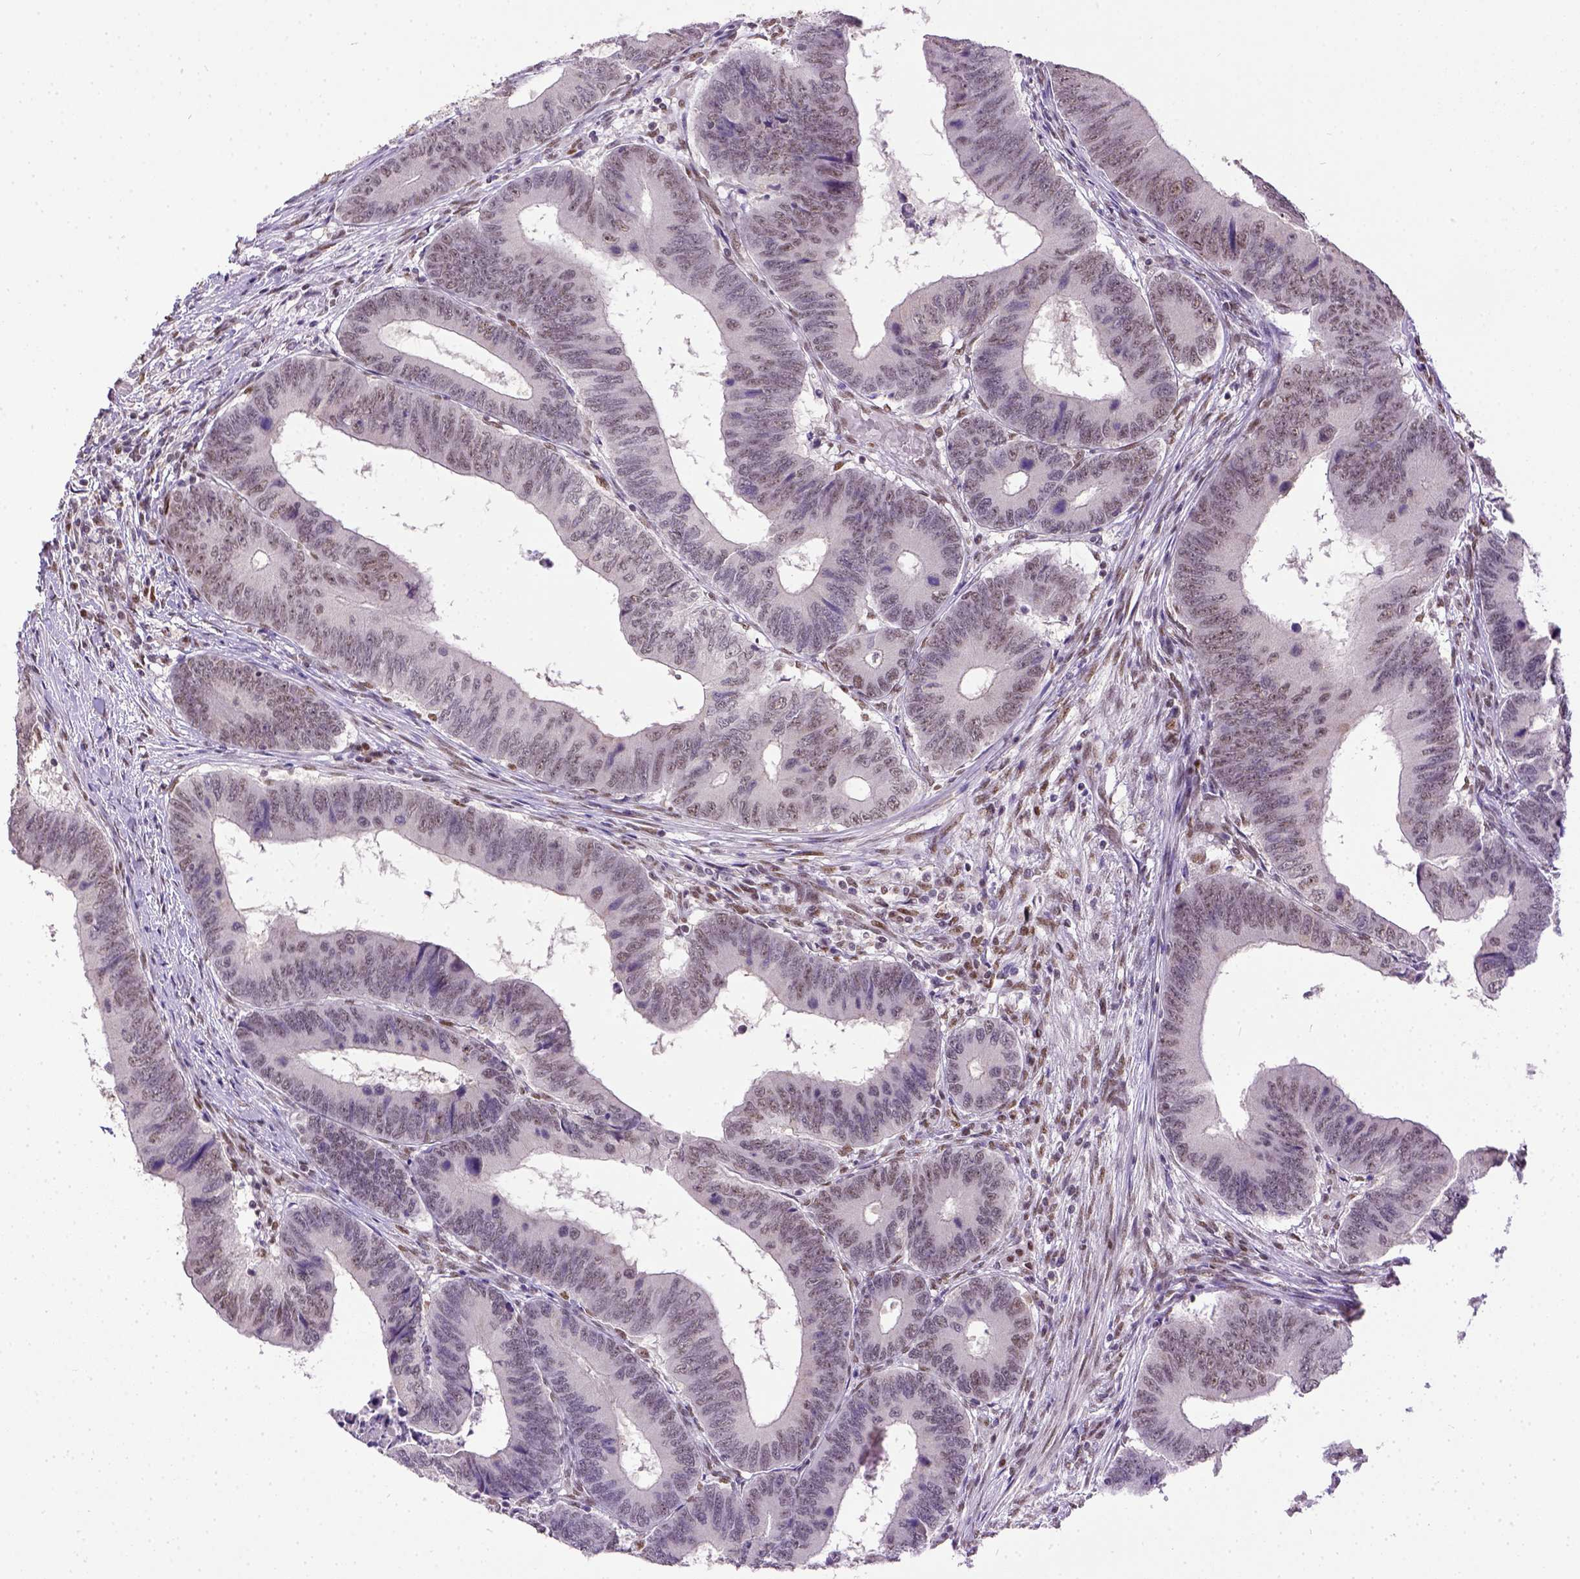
{"staining": {"intensity": "weak", "quantity": "25%-75%", "location": "cytoplasmic/membranous"}, "tissue": "colorectal cancer", "cell_type": "Tumor cells", "image_type": "cancer", "snomed": [{"axis": "morphology", "description": "Adenocarcinoma, NOS"}, {"axis": "topography", "description": "Colon"}], "caption": "Colorectal adenocarcinoma stained with a brown dye shows weak cytoplasmic/membranous positive positivity in approximately 25%-75% of tumor cells.", "gene": "ERCC1", "patient": {"sex": "male", "age": 53}}